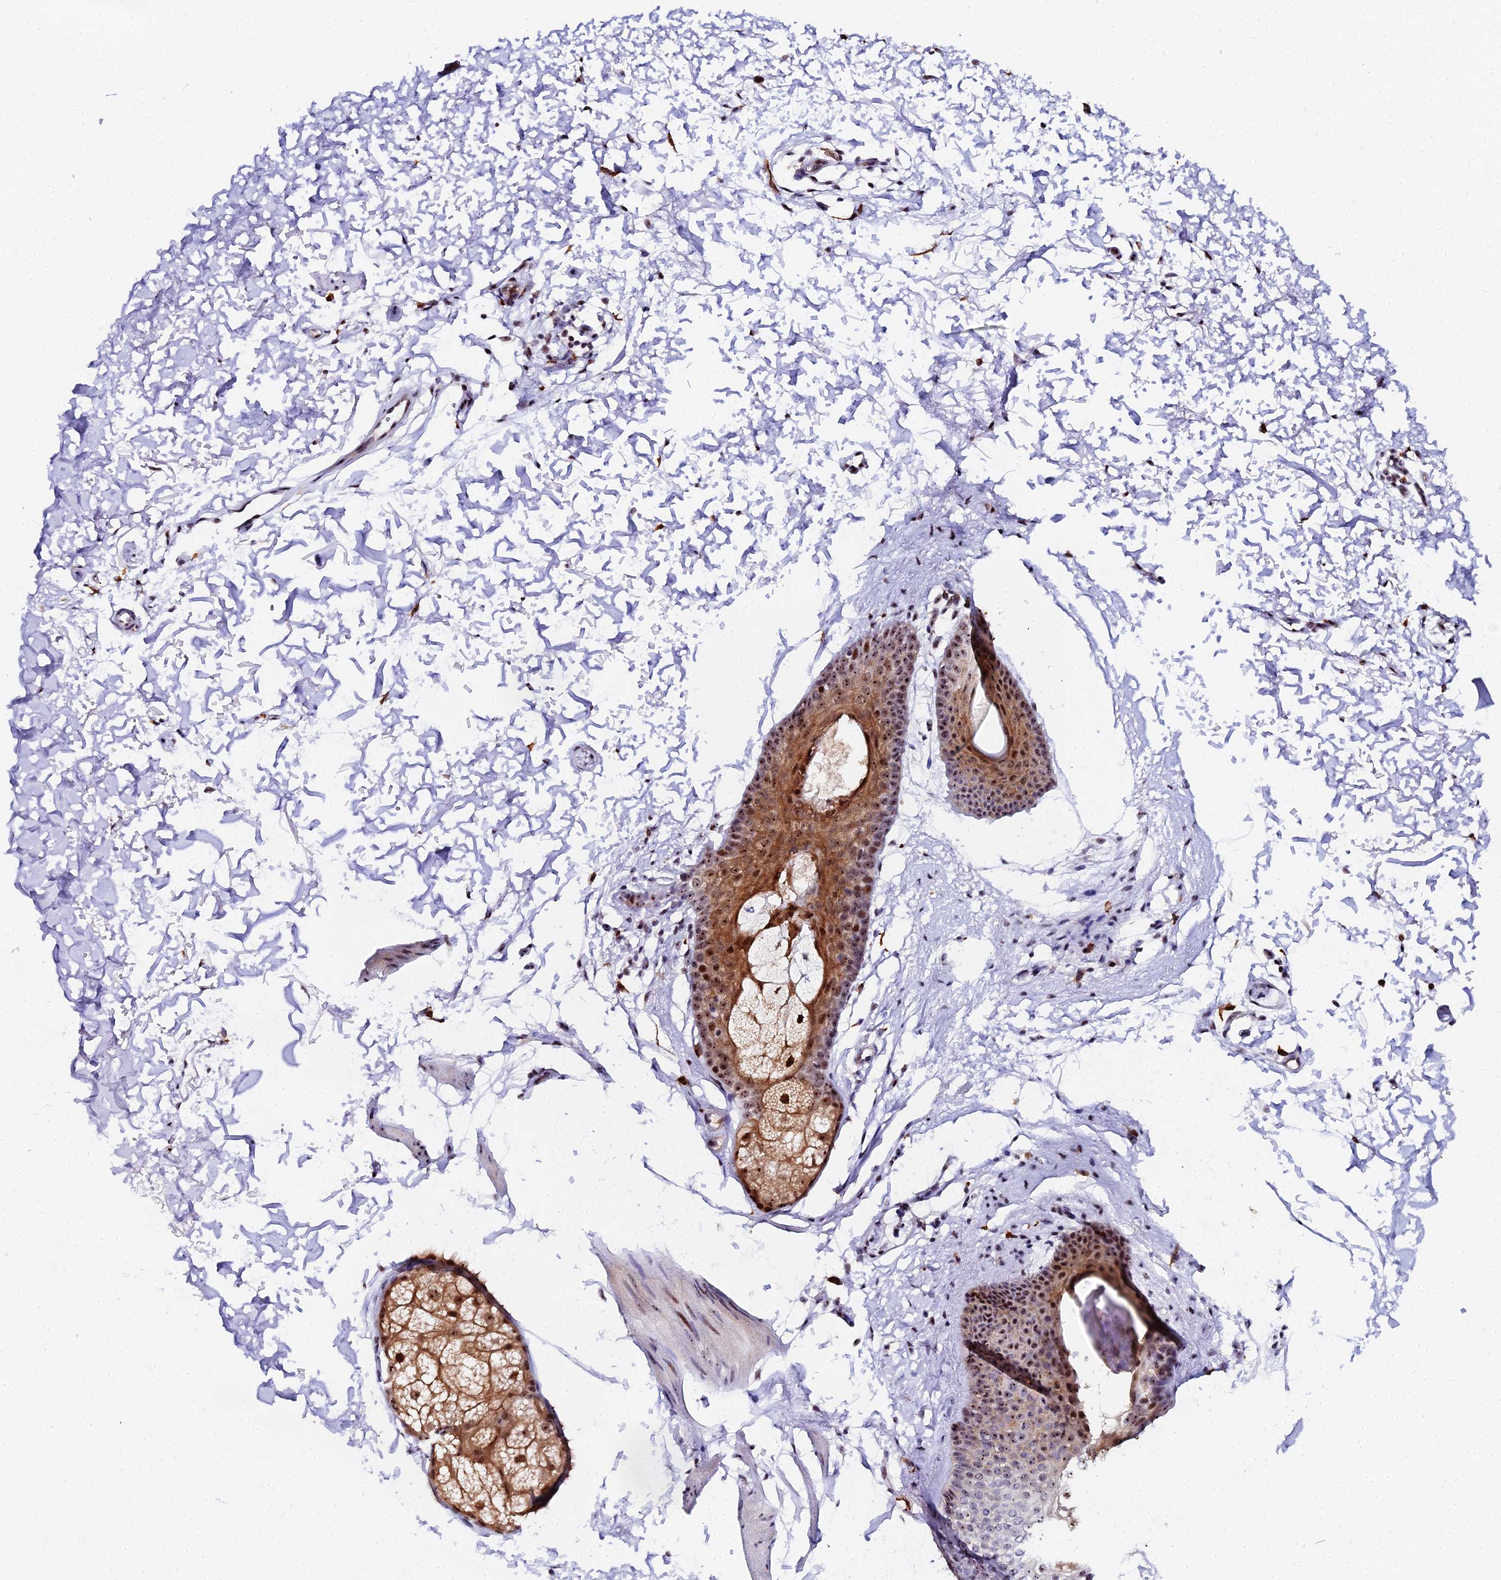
{"staining": {"intensity": "strong", "quantity": ">75%", "location": "nuclear"}, "tissue": "skin", "cell_type": "Fibroblasts", "image_type": "normal", "snomed": [{"axis": "morphology", "description": "Normal tissue, NOS"}, {"axis": "topography", "description": "Skin"}], "caption": "Immunohistochemical staining of unremarkable skin shows strong nuclear protein positivity in approximately >75% of fibroblasts.", "gene": "TIFA", "patient": {"sex": "male", "age": 66}}